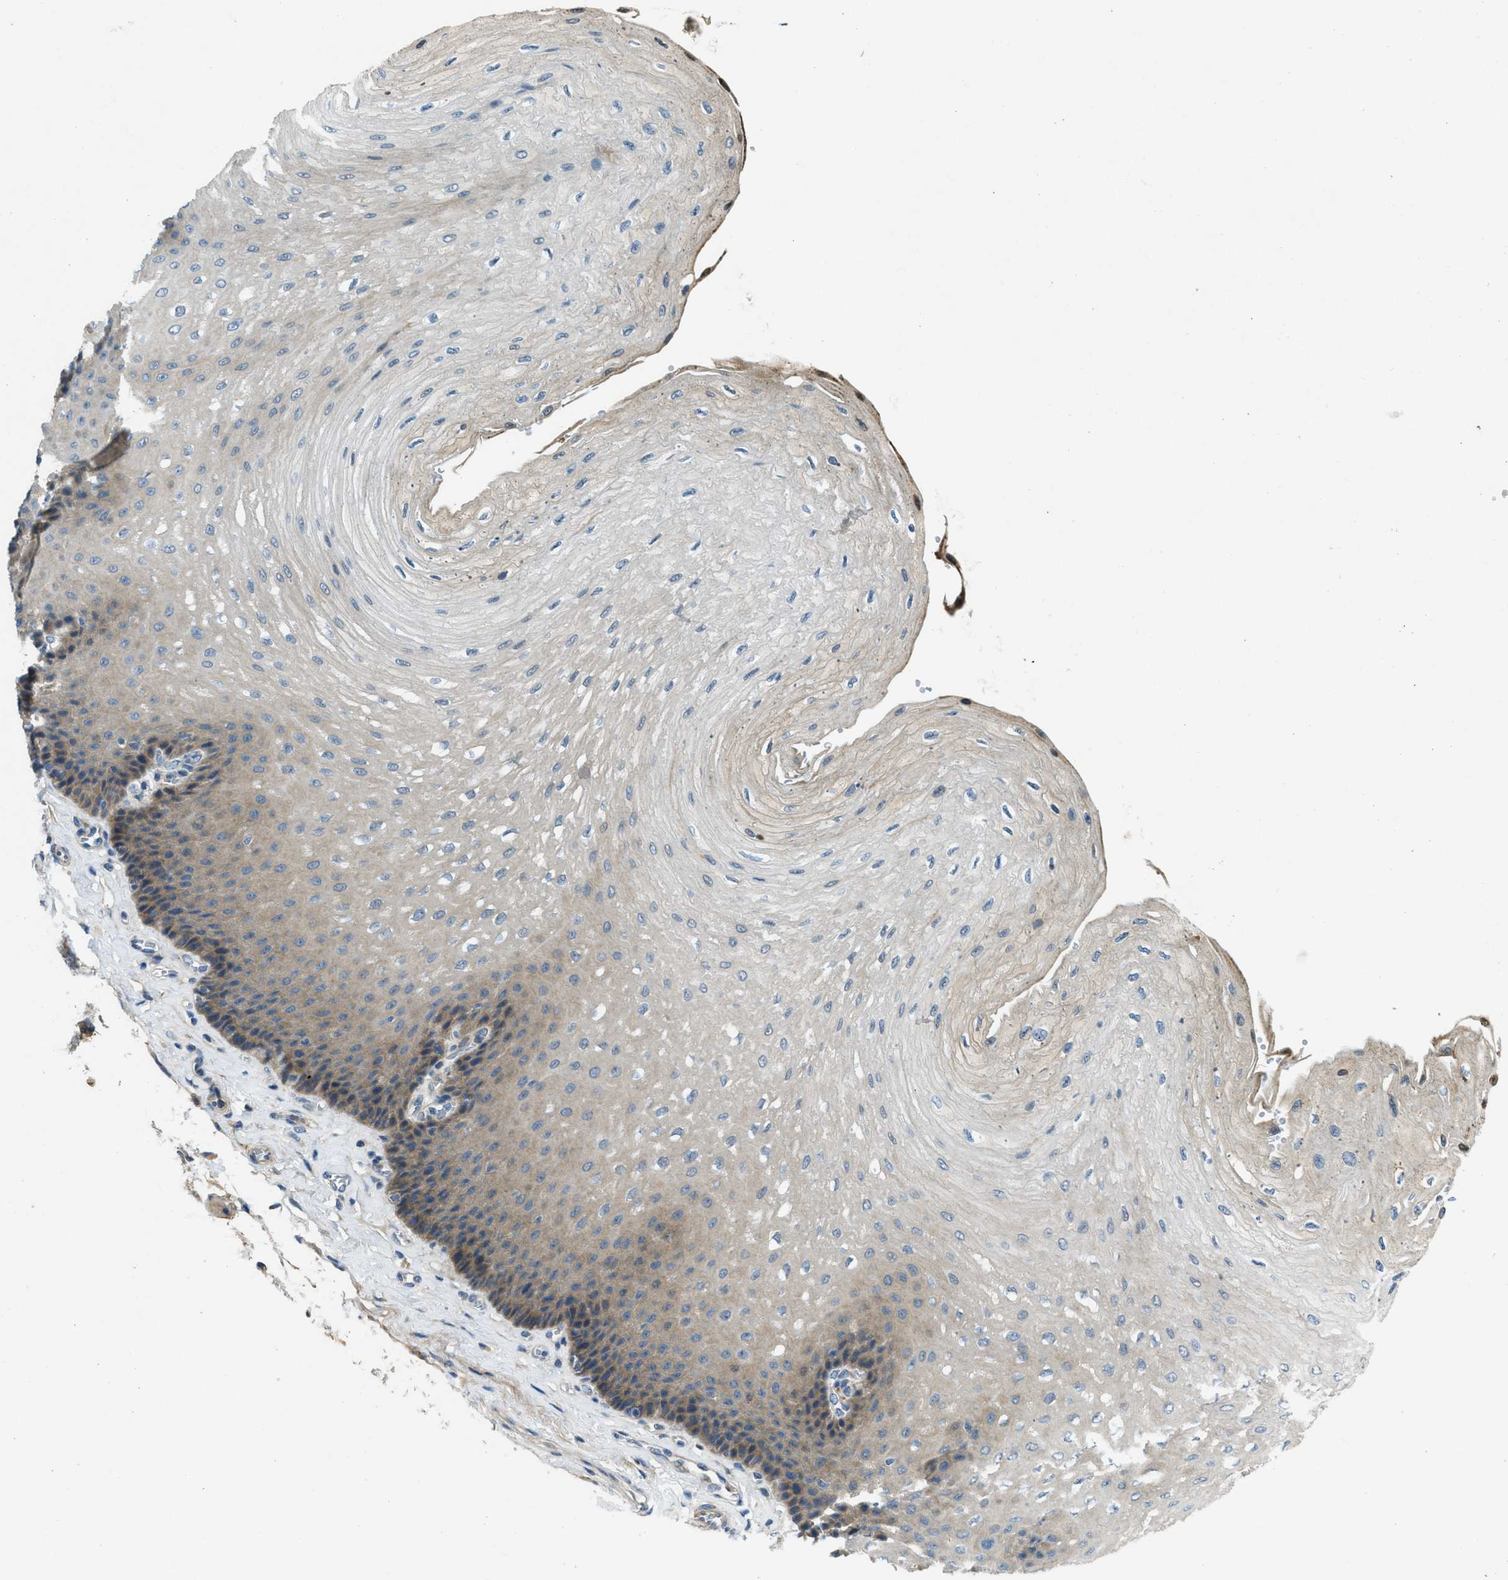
{"staining": {"intensity": "weak", "quantity": ">75%", "location": "cytoplasmic/membranous"}, "tissue": "esophagus", "cell_type": "Squamous epithelial cells", "image_type": "normal", "snomed": [{"axis": "morphology", "description": "Normal tissue, NOS"}, {"axis": "topography", "description": "Esophagus"}], "caption": "The image reveals staining of benign esophagus, revealing weak cytoplasmic/membranous protein staining (brown color) within squamous epithelial cells. (Stains: DAB (3,3'-diaminobenzidine) in brown, nuclei in blue, Microscopy: brightfield microscopy at high magnification).", "gene": "SNX14", "patient": {"sex": "female", "age": 72}}